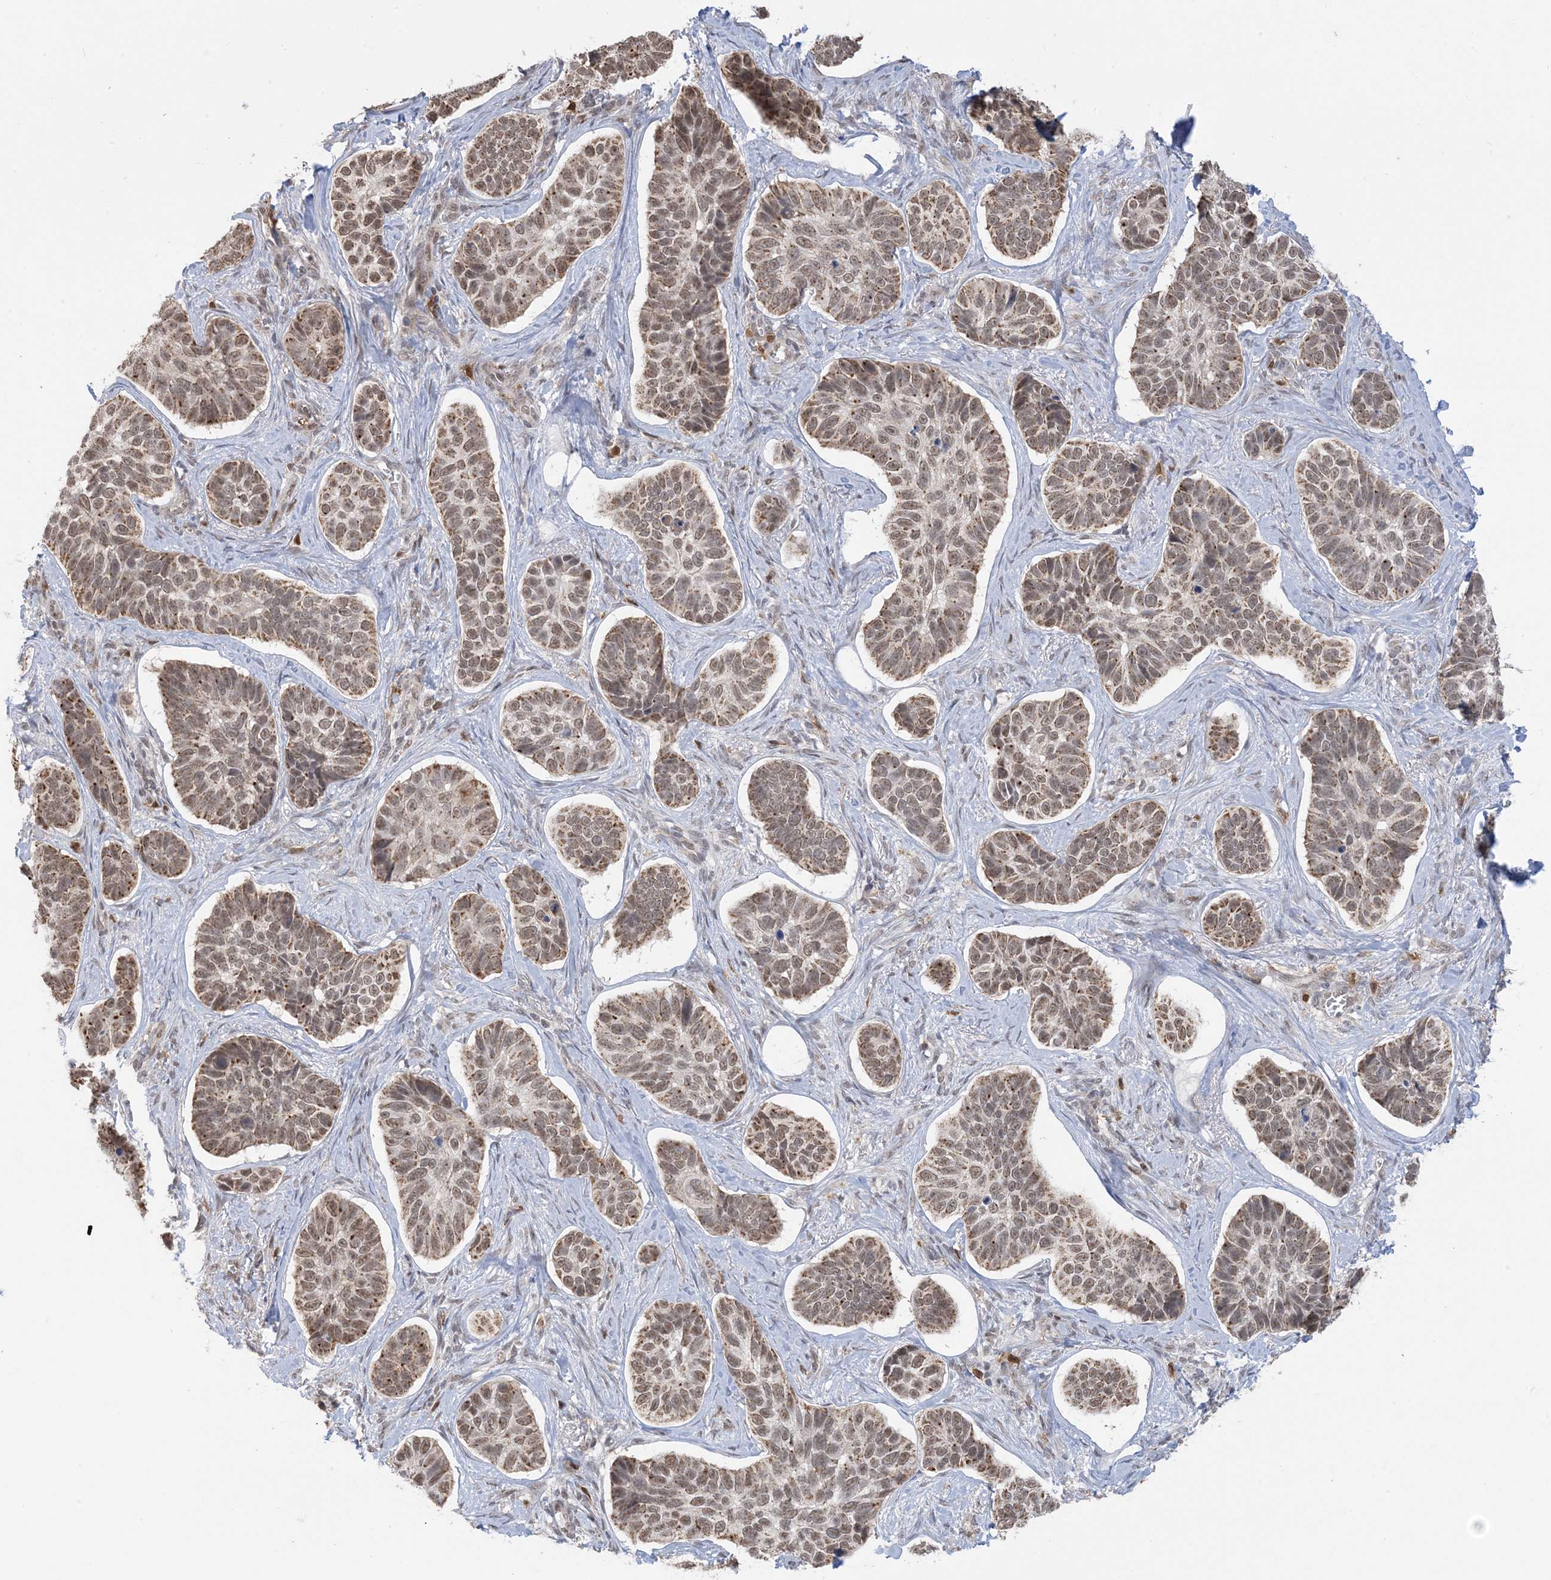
{"staining": {"intensity": "moderate", "quantity": ">75%", "location": "cytoplasmic/membranous,nuclear"}, "tissue": "skin cancer", "cell_type": "Tumor cells", "image_type": "cancer", "snomed": [{"axis": "morphology", "description": "Basal cell carcinoma"}, {"axis": "topography", "description": "Skin"}], "caption": "The immunohistochemical stain highlights moderate cytoplasmic/membranous and nuclear staining in tumor cells of skin basal cell carcinoma tissue.", "gene": "TRMT10C", "patient": {"sex": "male", "age": 62}}